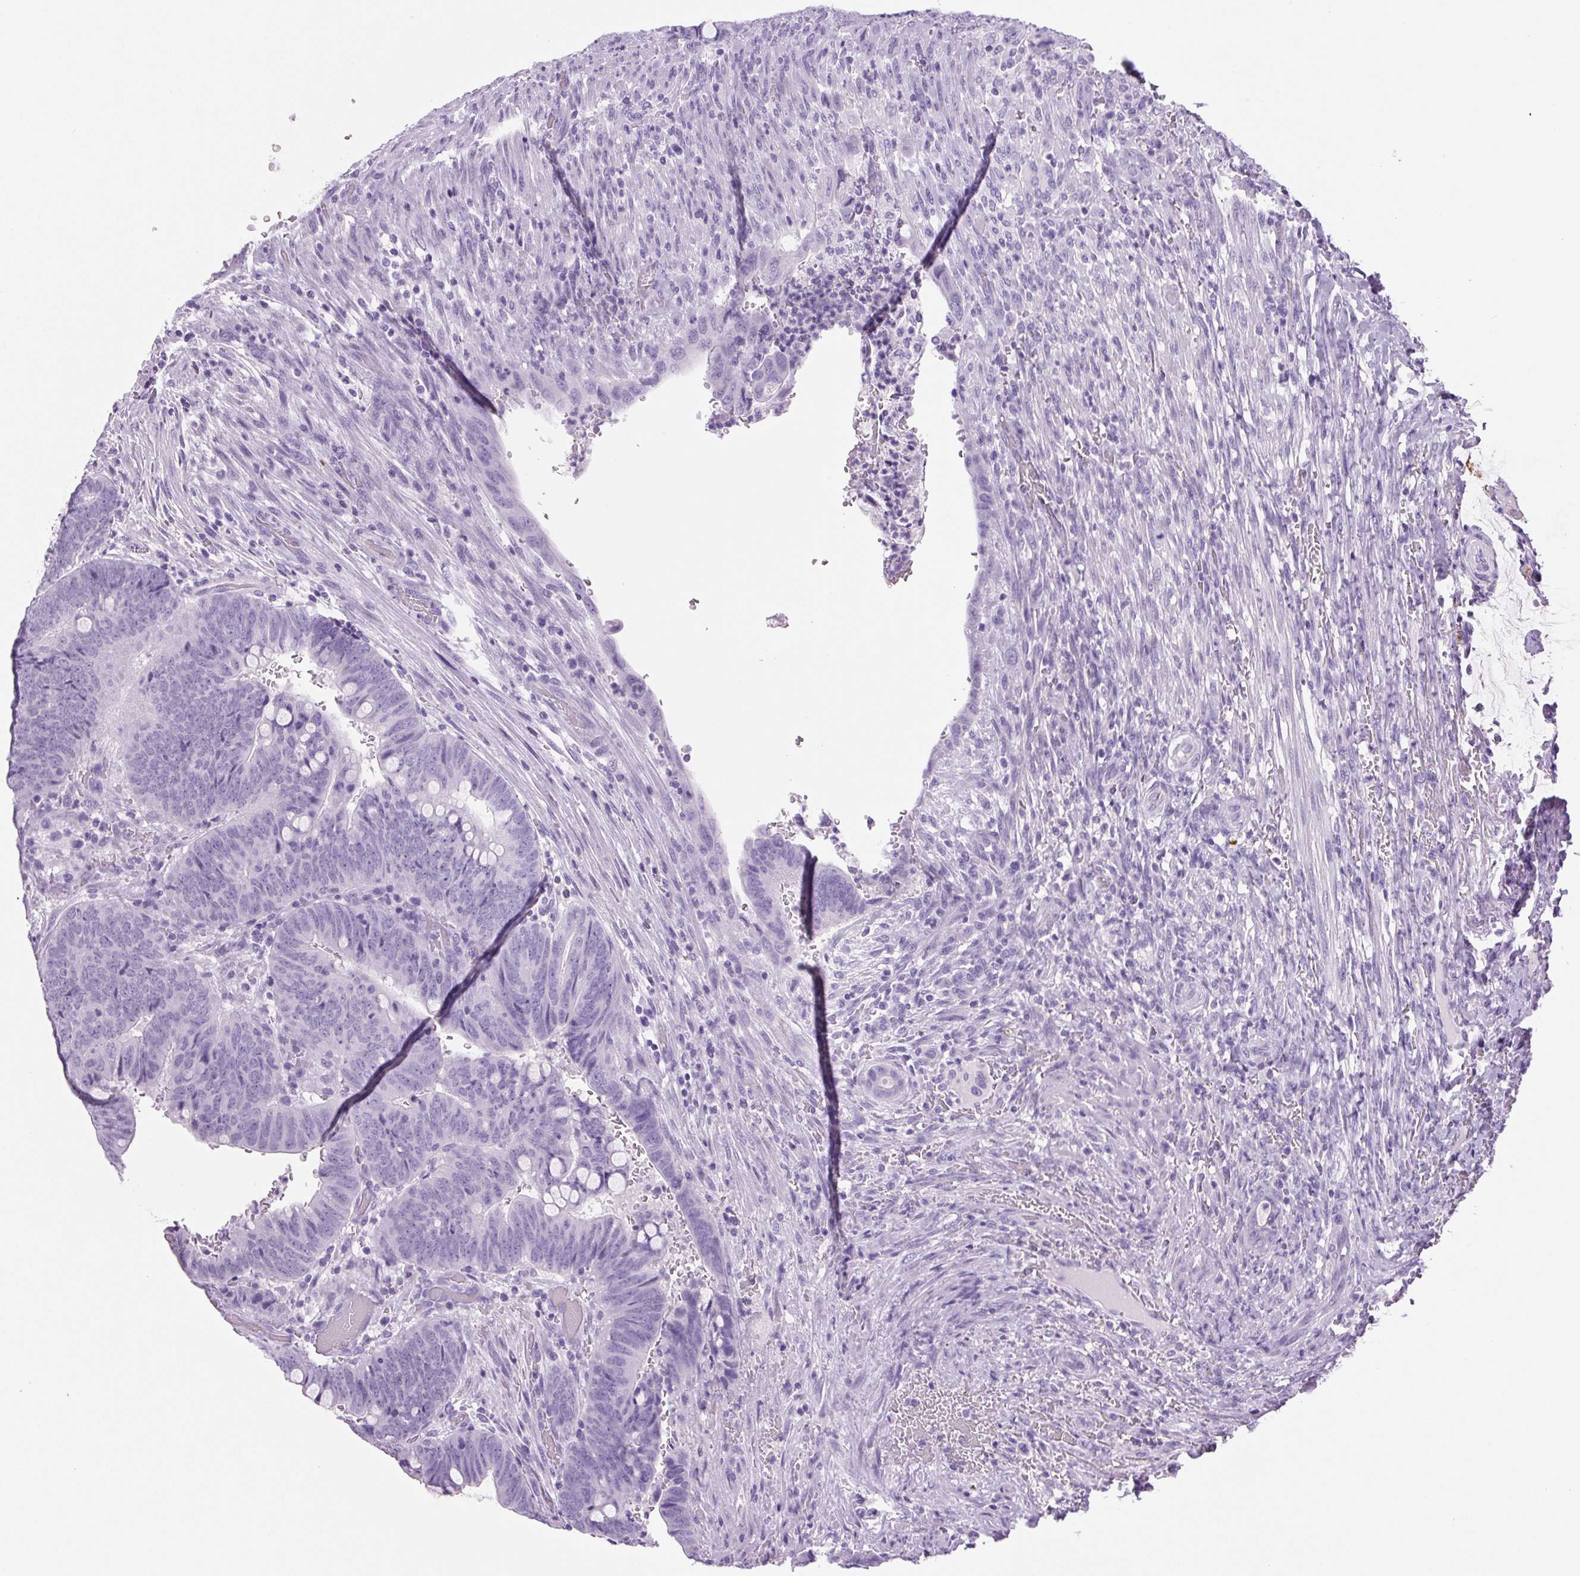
{"staining": {"intensity": "negative", "quantity": "none", "location": "none"}, "tissue": "colorectal cancer", "cell_type": "Tumor cells", "image_type": "cancer", "snomed": [{"axis": "morphology", "description": "Normal tissue, NOS"}, {"axis": "morphology", "description": "Adenocarcinoma, NOS"}, {"axis": "topography", "description": "Rectum"}, {"axis": "topography", "description": "Peripheral nerve tissue"}], "caption": "The photomicrograph demonstrates no staining of tumor cells in colorectal cancer (adenocarcinoma).", "gene": "PRRT1", "patient": {"sex": "male", "age": 92}}